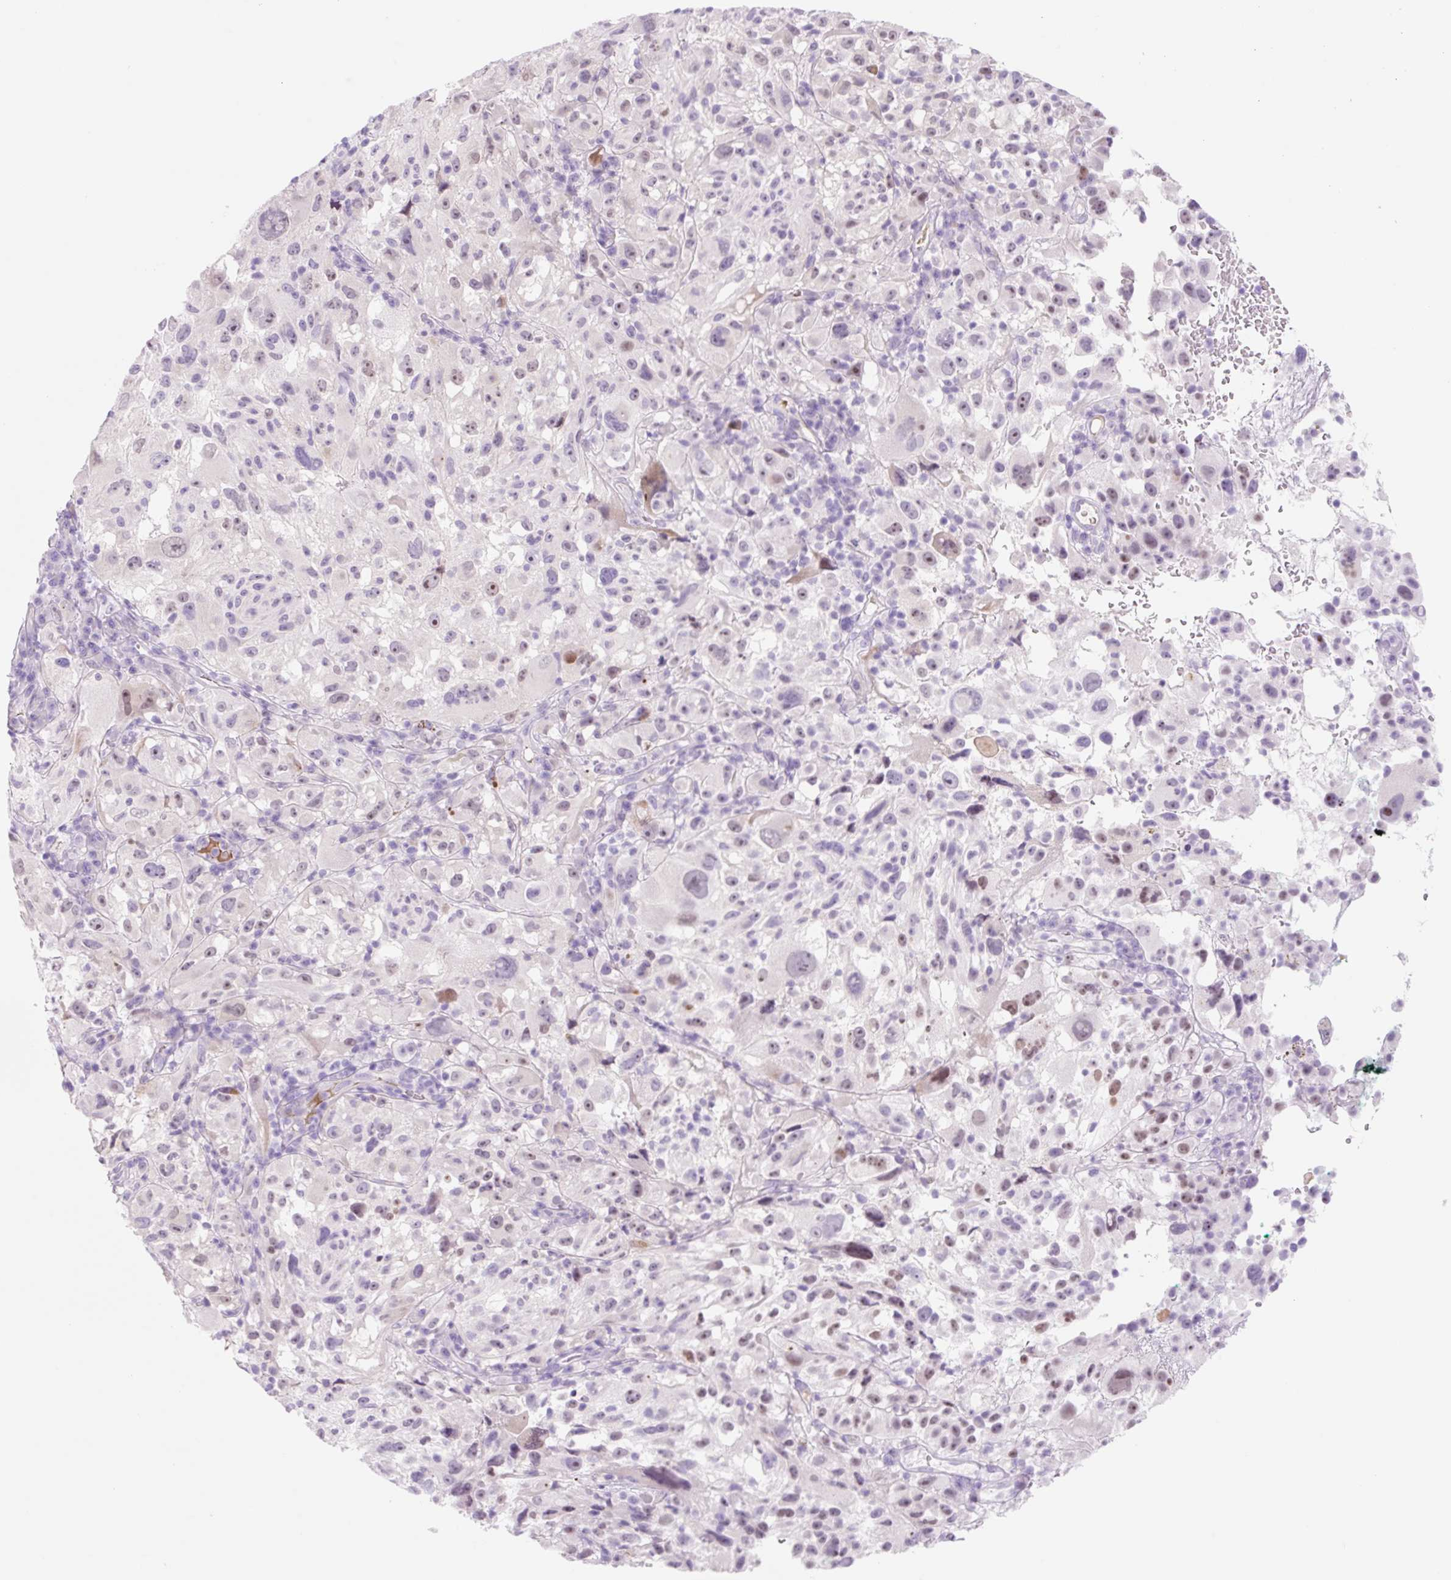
{"staining": {"intensity": "weak", "quantity": "25%-75%", "location": "nuclear"}, "tissue": "melanoma", "cell_type": "Tumor cells", "image_type": "cancer", "snomed": [{"axis": "morphology", "description": "Malignant melanoma, NOS"}, {"axis": "topography", "description": "Skin"}], "caption": "Immunohistochemistry (IHC) photomicrograph of malignant melanoma stained for a protein (brown), which demonstrates low levels of weak nuclear staining in approximately 25%-75% of tumor cells.", "gene": "ZNF121", "patient": {"sex": "female", "age": 71}}